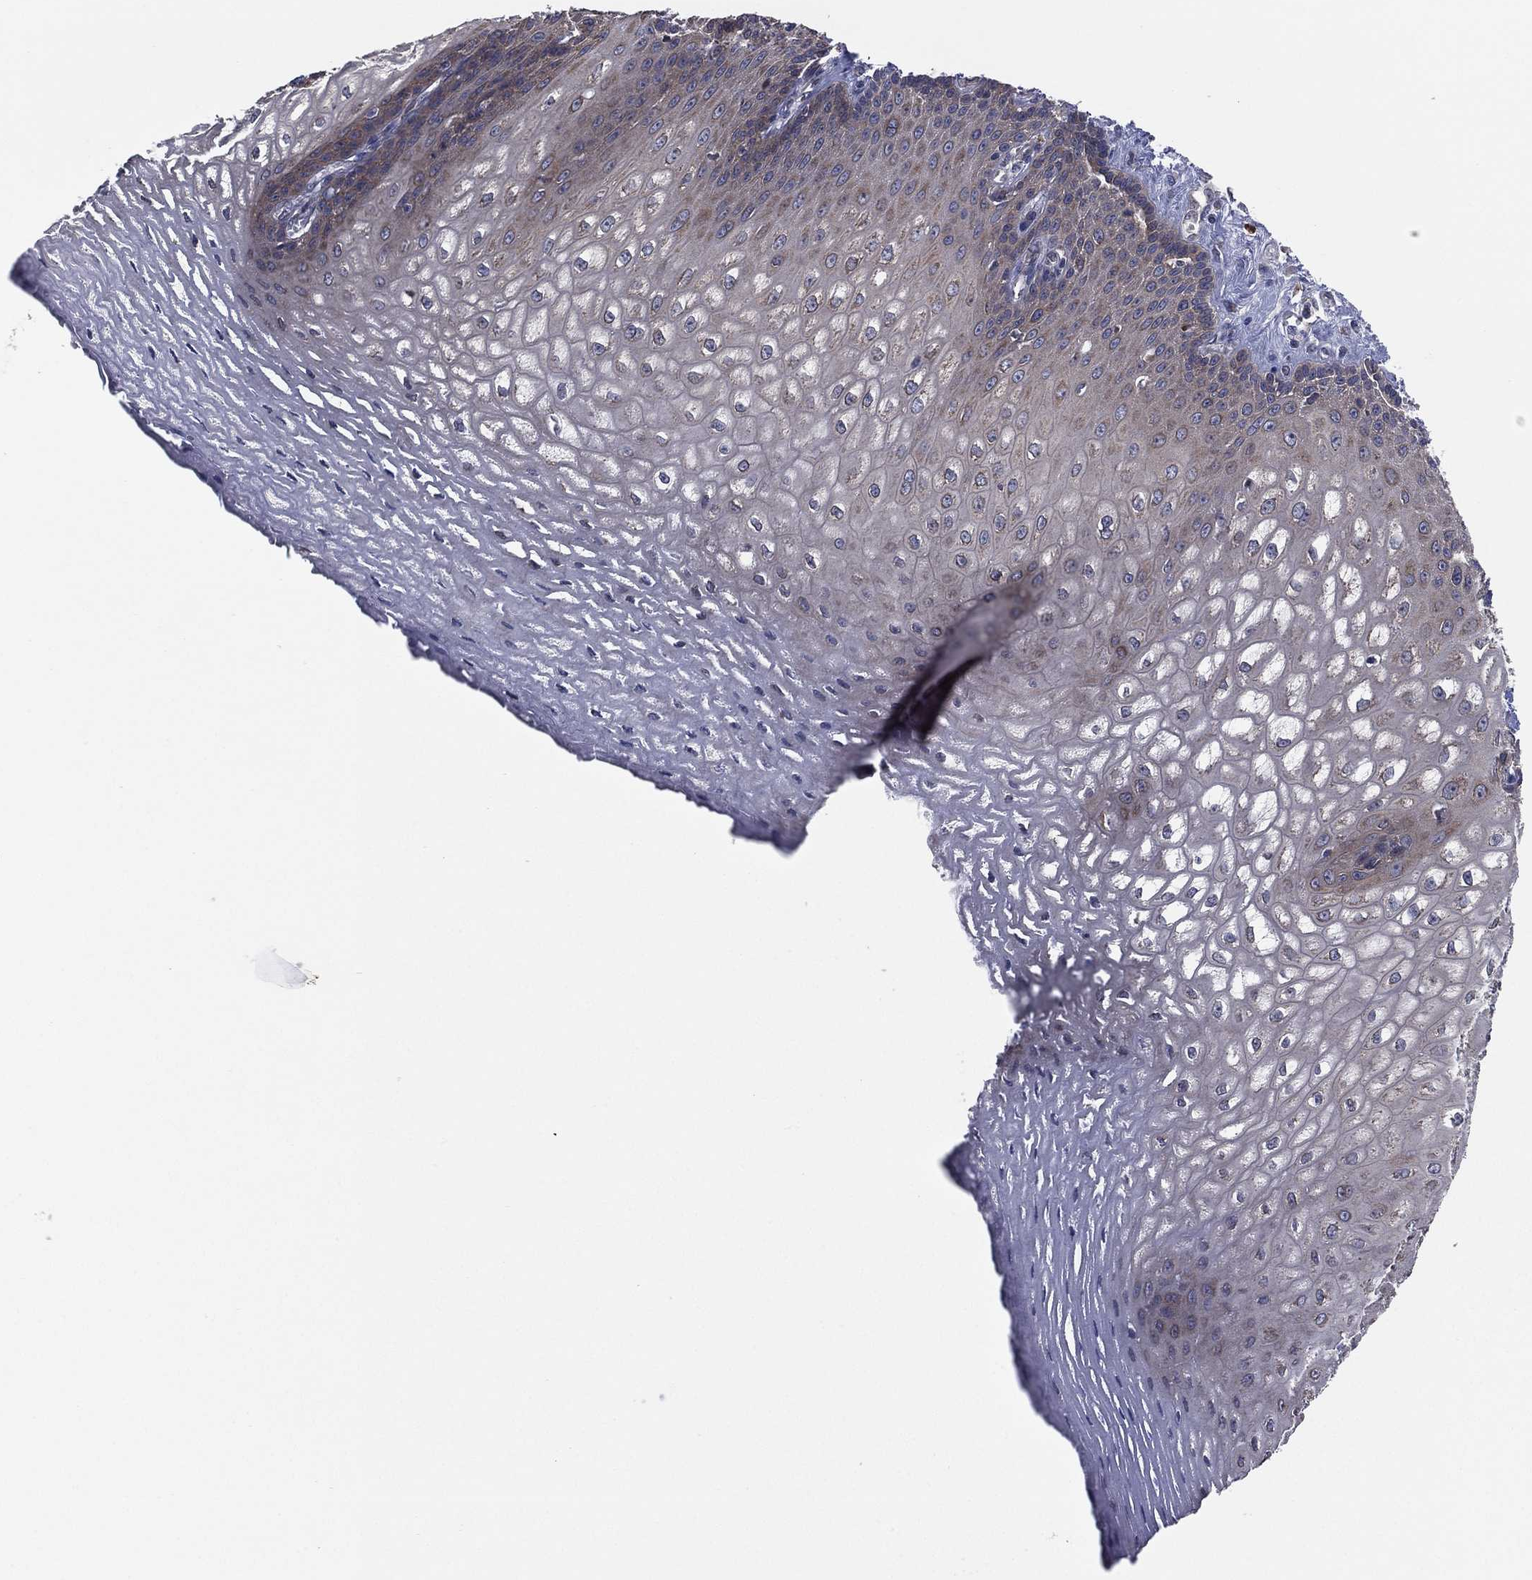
{"staining": {"intensity": "negative", "quantity": "none", "location": "none"}, "tissue": "esophagus", "cell_type": "Squamous epithelial cells", "image_type": "normal", "snomed": [{"axis": "morphology", "description": "Normal tissue, NOS"}, {"axis": "topography", "description": "Esophagus"}], "caption": "Immunohistochemistry histopathology image of unremarkable esophagus: esophagus stained with DAB (3,3'-diaminobenzidine) shows no significant protein expression in squamous epithelial cells. Brightfield microscopy of IHC stained with DAB (brown) and hematoxylin (blue), captured at high magnification.", "gene": "C2orf76", "patient": {"sex": "male", "age": 58}}